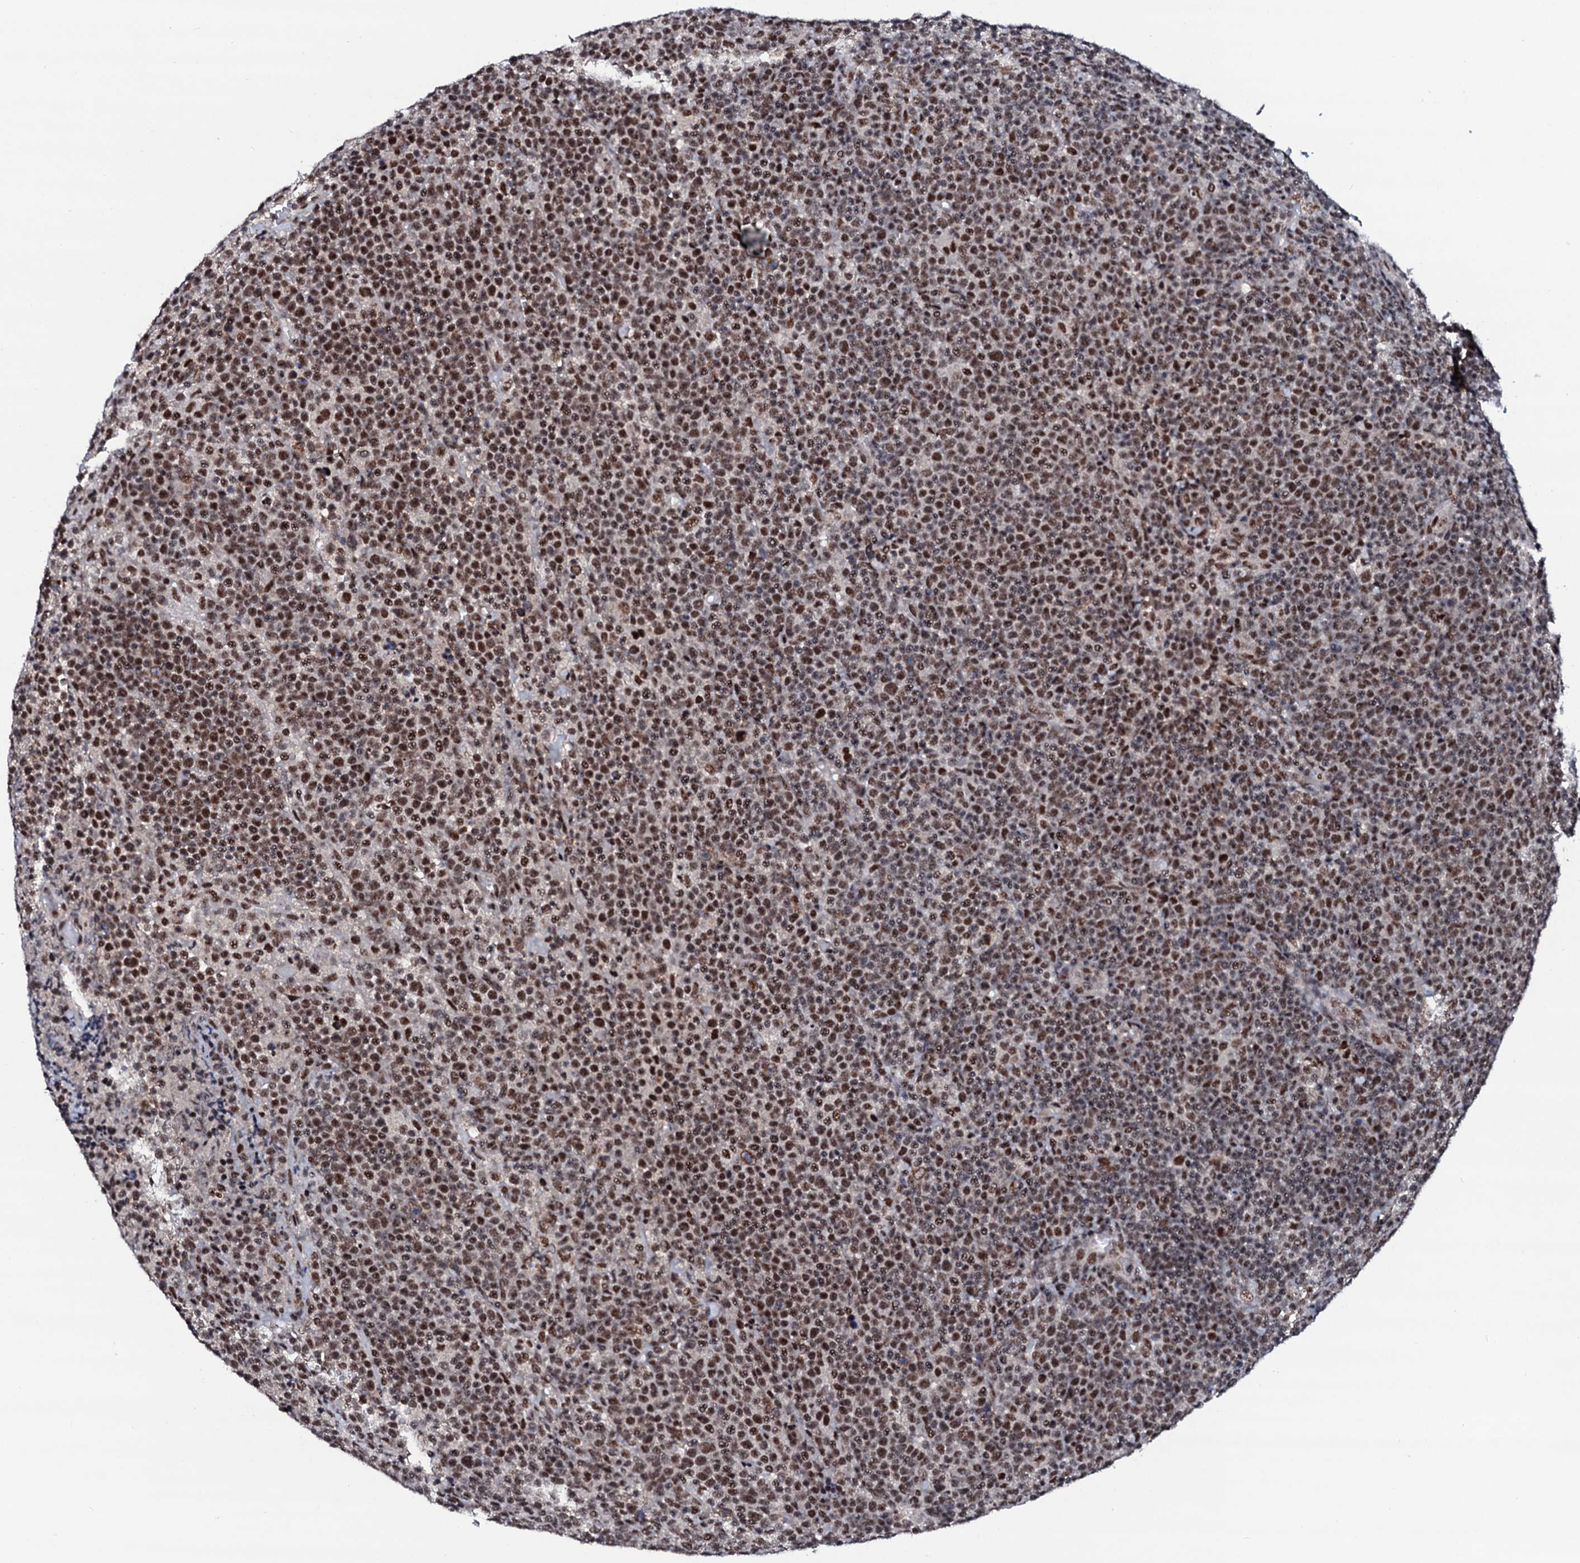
{"staining": {"intensity": "moderate", "quantity": ">75%", "location": "nuclear"}, "tissue": "lymphoma", "cell_type": "Tumor cells", "image_type": "cancer", "snomed": [{"axis": "morphology", "description": "Malignant lymphoma, non-Hodgkin's type, High grade"}, {"axis": "topography", "description": "Lymph node"}], "caption": "A medium amount of moderate nuclear staining is identified in about >75% of tumor cells in lymphoma tissue.", "gene": "PRPF18", "patient": {"sex": "male", "age": 61}}